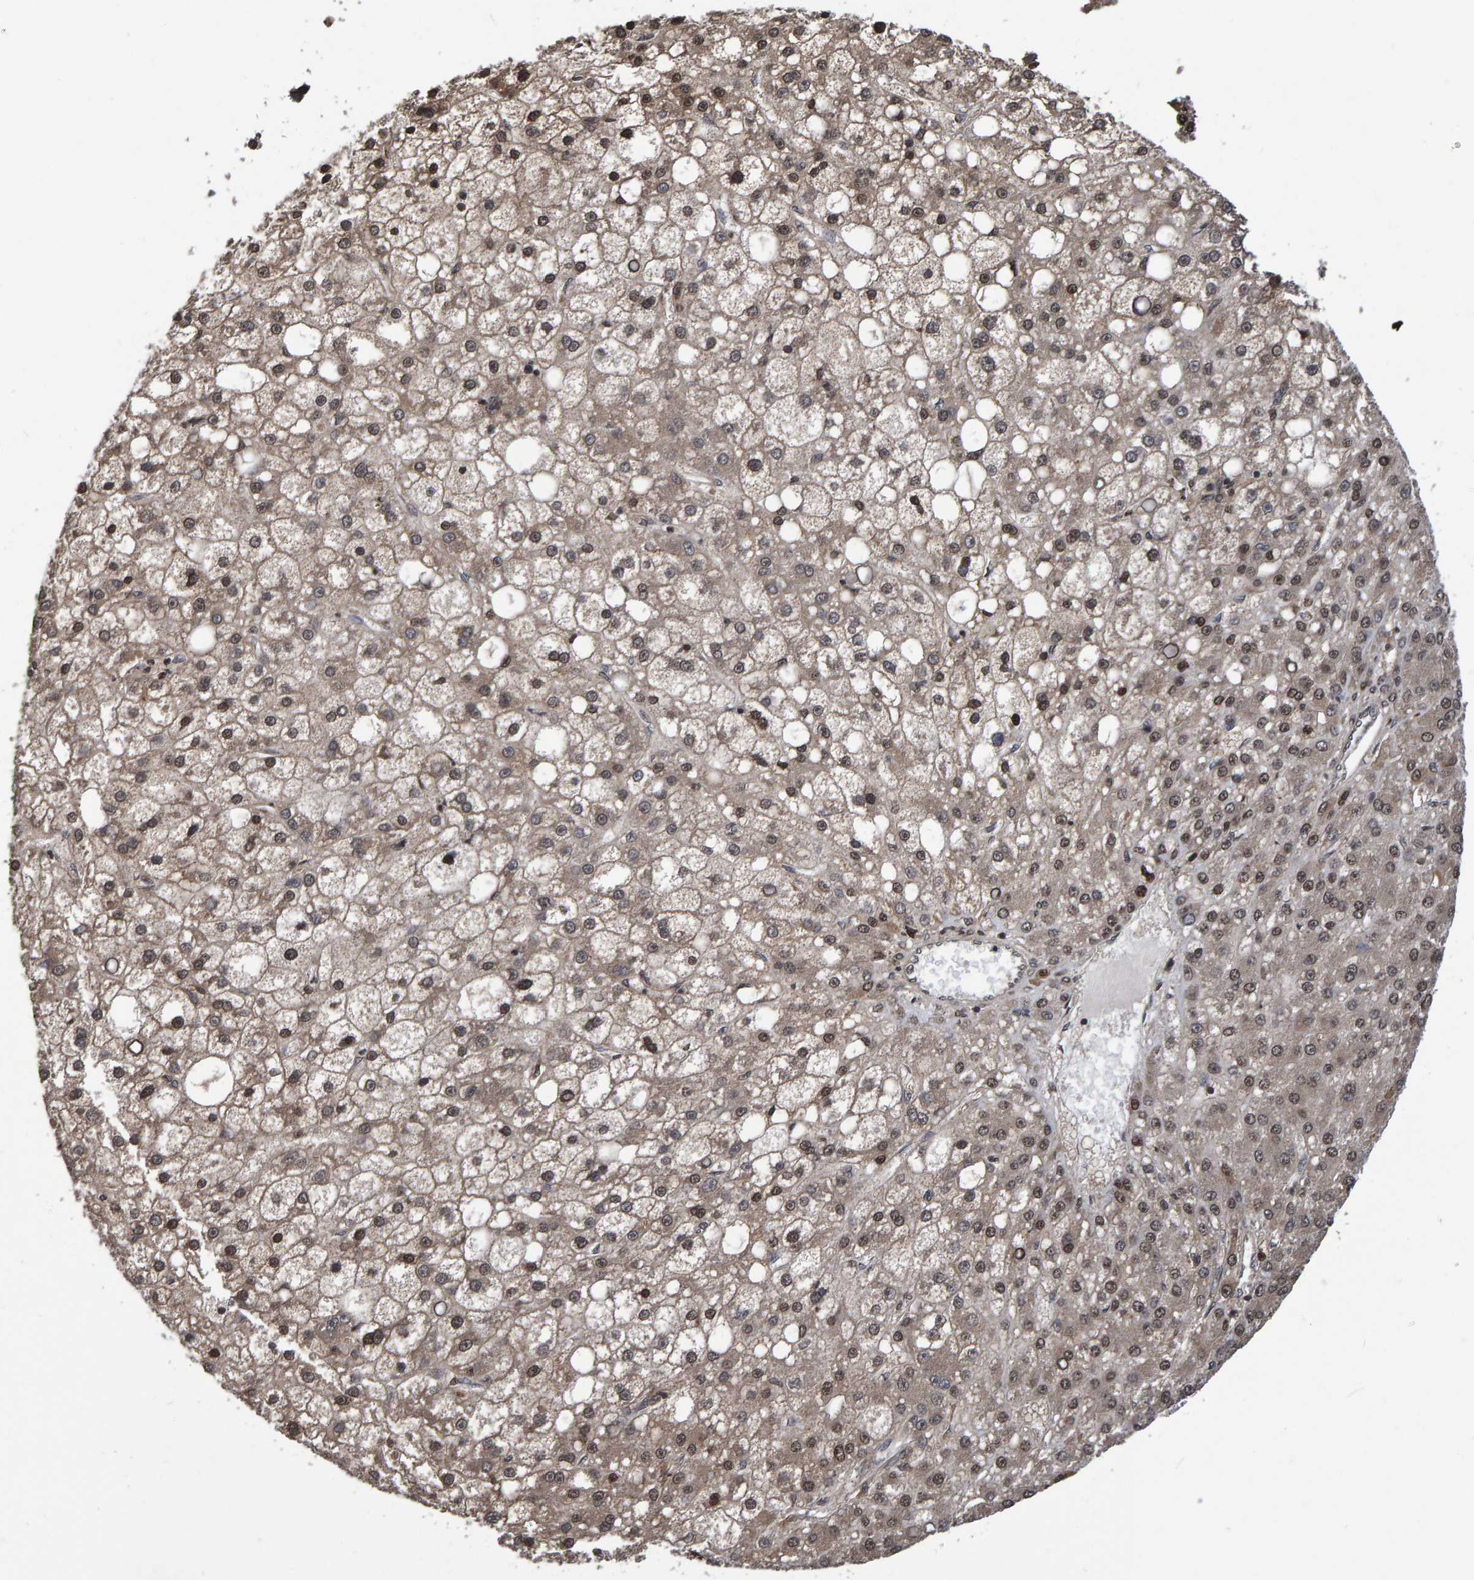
{"staining": {"intensity": "moderate", "quantity": ">75%", "location": "nuclear"}, "tissue": "liver cancer", "cell_type": "Tumor cells", "image_type": "cancer", "snomed": [{"axis": "morphology", "description": "Carcinoma, Hepatocellular, NOS"}, {"axis": "topography", "description": "Liver"}], "caption": "Immunohistochemical staining of liver cancer (hepatocellular carcinoma) exhibits medium levels of moderate nuclear protein positivity in about >75% of tumor cells.", "gene": "GAB2", "patient": {"sex": "male", "age": 67}}